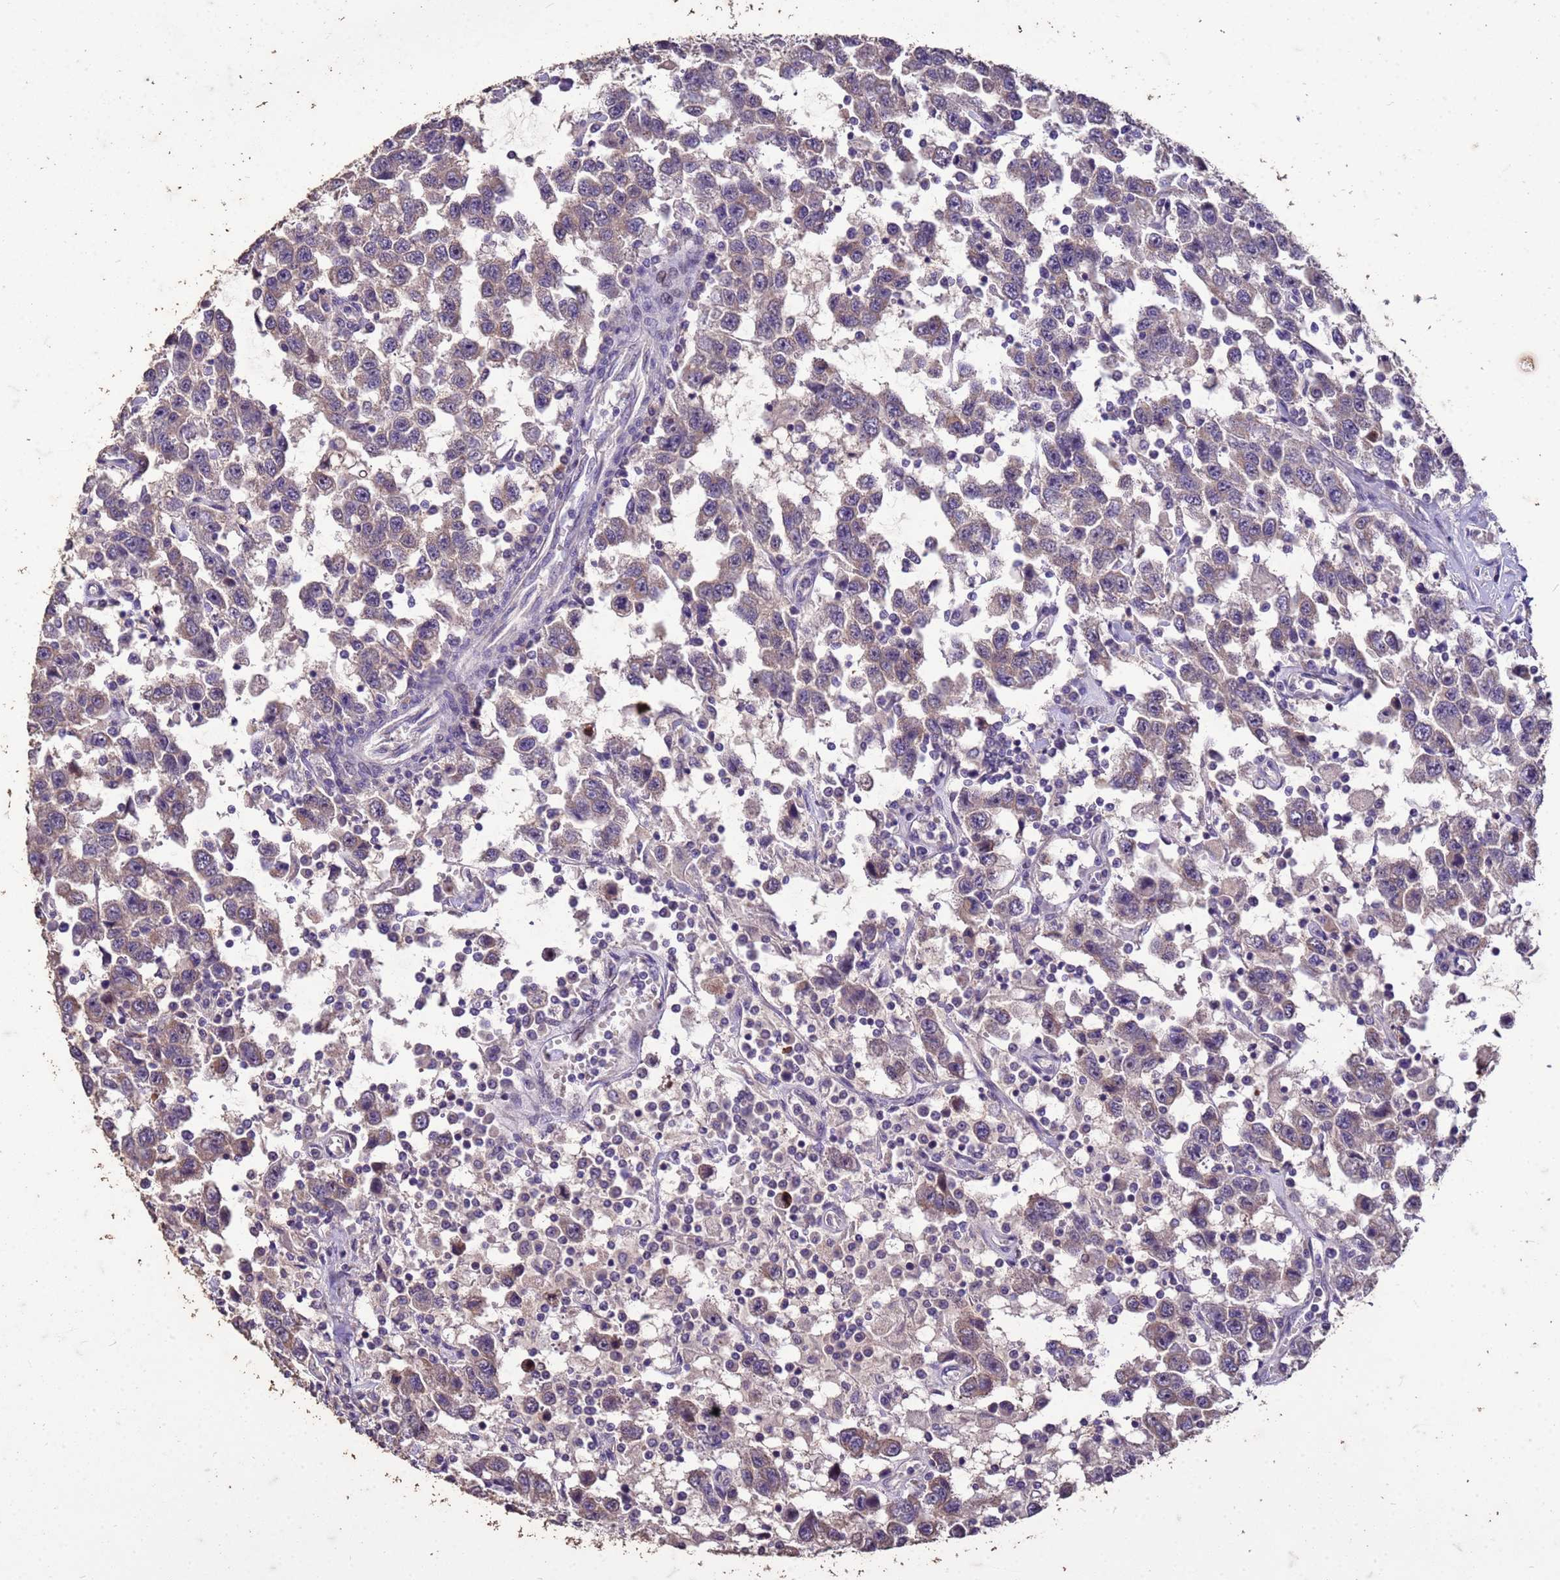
{"staining": {"intensity": "negative", "quantity": "none", "location": "none"}, "tissue": "testis cancer", "cell_type": "Tumor cells", "image_type": "cancer", "snomed": [{"axis": "morphology", "description": "Seminoma, NOS"}, {"axis": "topography", "description": "Testis"}], "caption": "Image shows no protein staining in tumor cells of testis cancer (seminoma) tissue.", "gene": "FAM184B", "patient": {"sex": "male", "age": 41}}